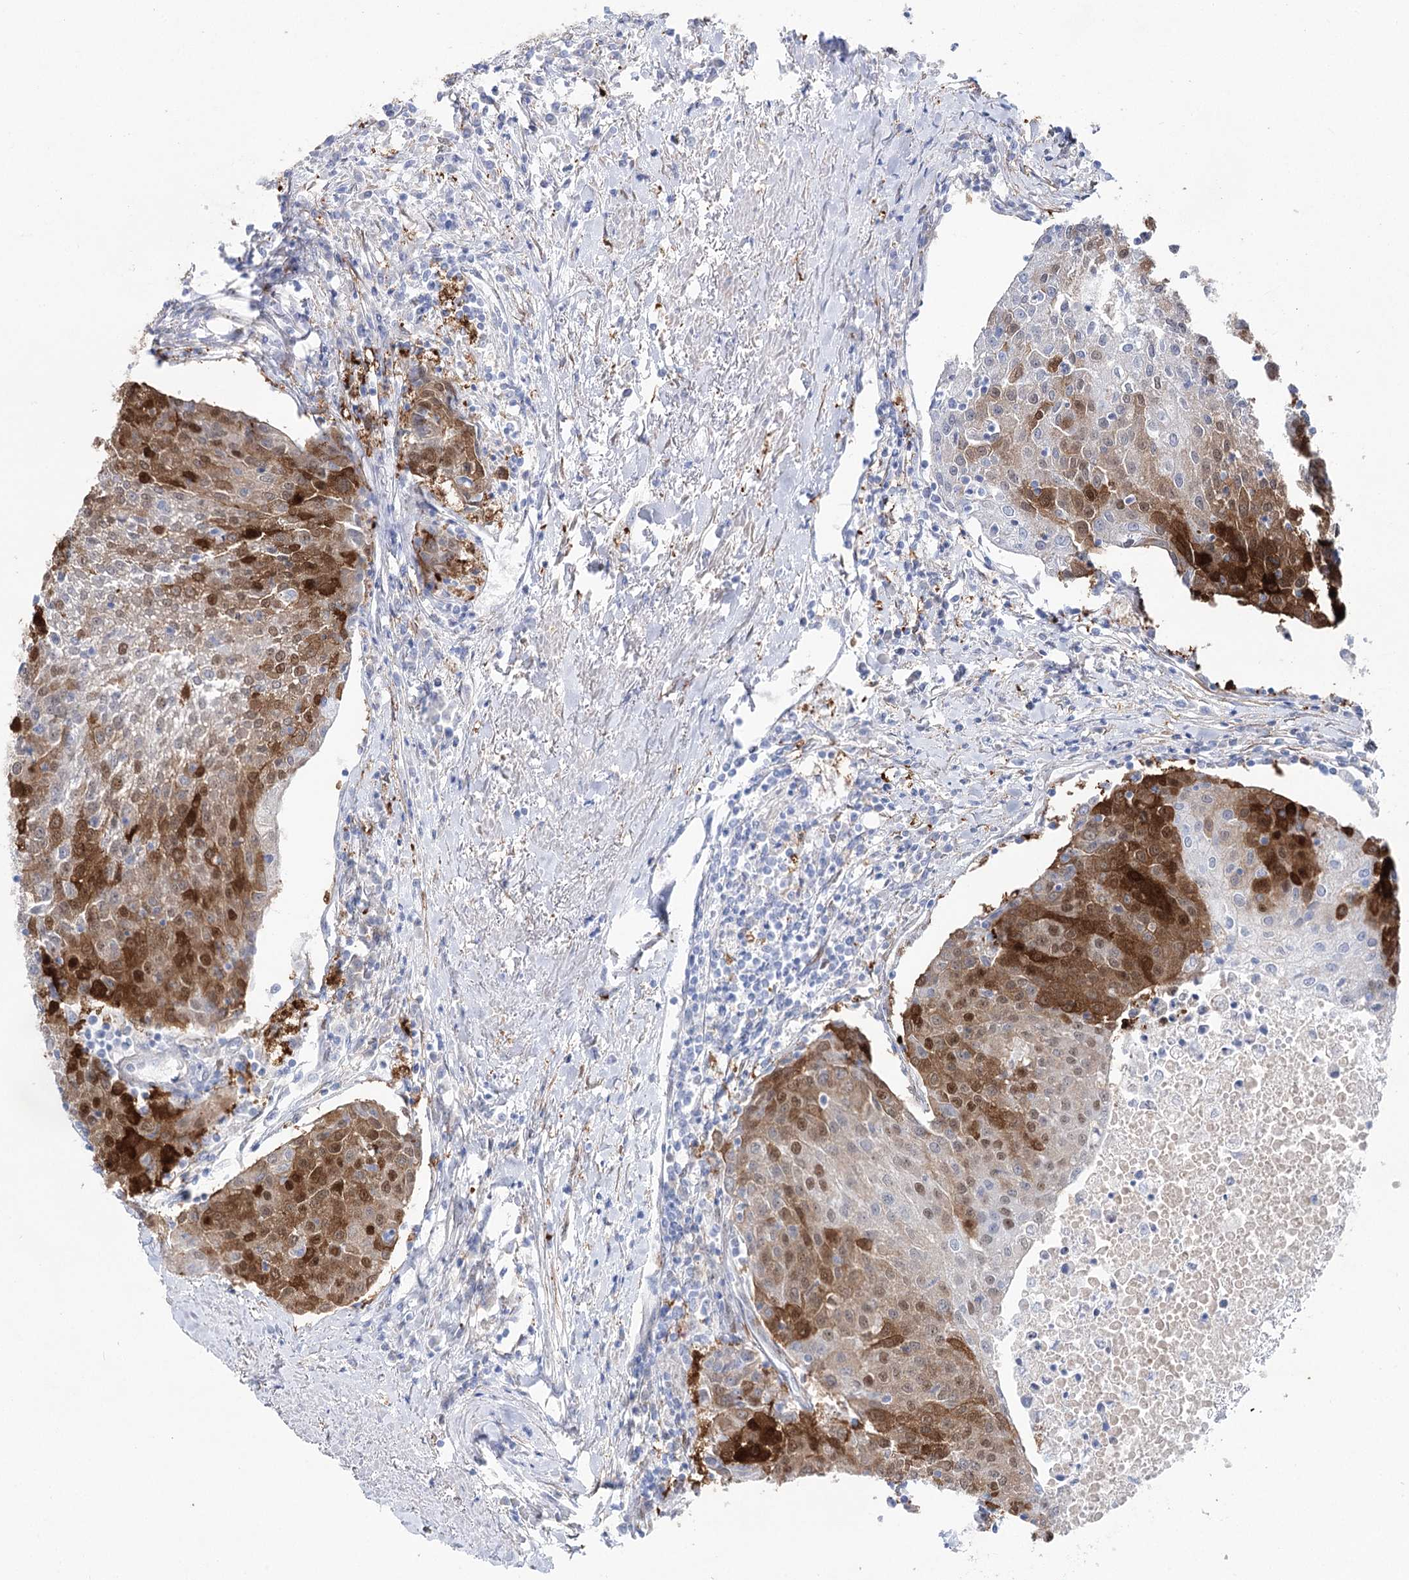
{"staining": {"intensity": "strong", "quantity": "25%-75%", "location": "cytoplasmic/membranous,nuclear"}, "tissue": "urothelial cancer", "cell_type": "Tumor cells", "image_type": "cancer", "snomed": [{"axis": "morphology", "description": "Urothelial carcinoma, High grade"}, {"axis": "topography", "description": "Urinary bladder"}], "caption": "Strong cytoplasmic/membranous and nuclear staining for a protein is seen in about 25%-75% of tumor cells of high-grade urothelial carcinoma using immunohistochemistry (IHC).", "gene": "UGDH", "patient": {"sex": "female", "age": 85}}